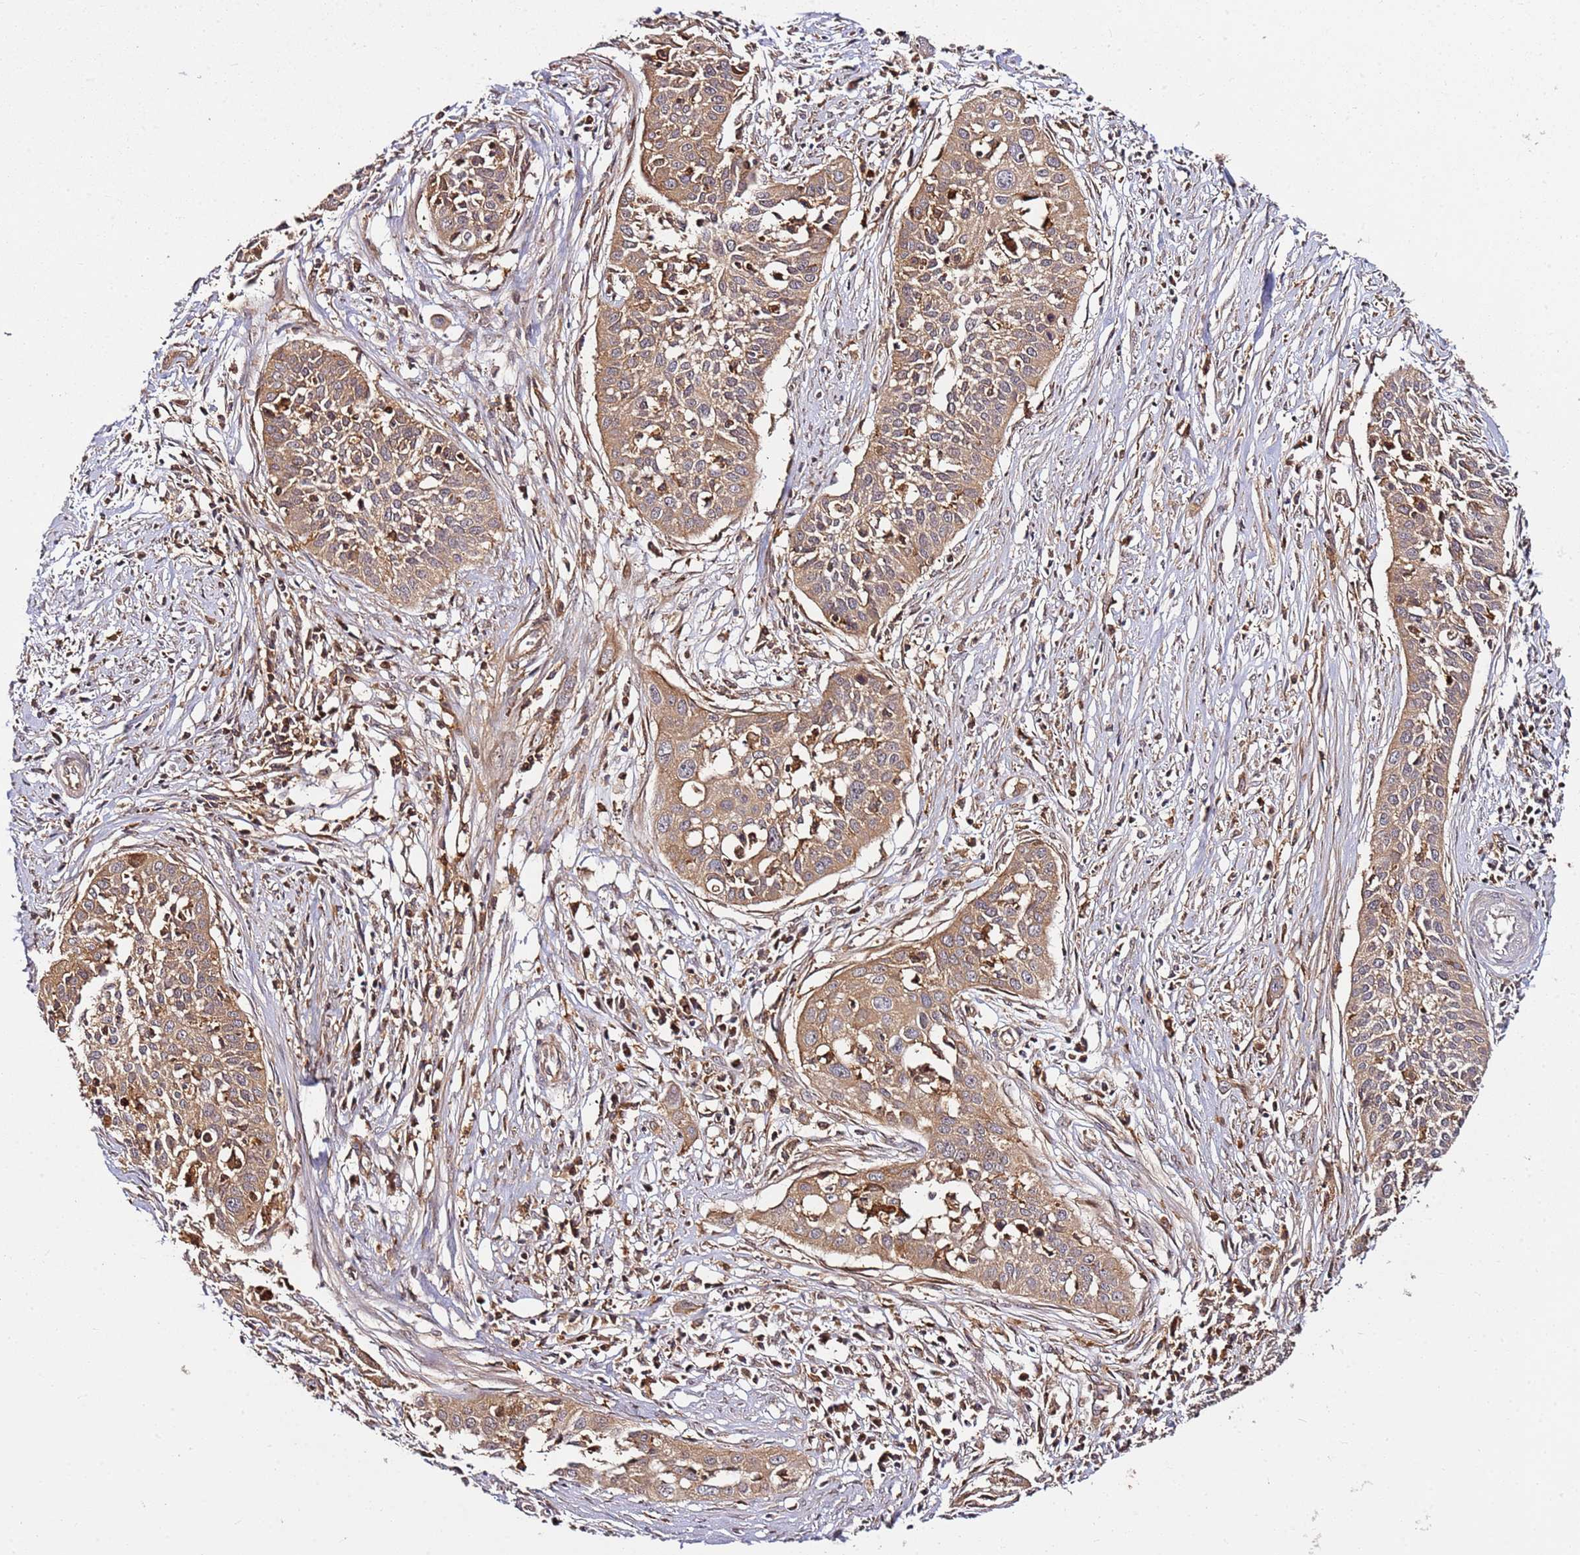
{"staining": {"intensity": "moderate", "quantity": ">75%", "location": "cytoplasmic/membranous"}, "tissue": "cervical cancer", "cell_type": "Tumor cells", "image_type": "cancer", "snomed": [{"axis": "morphology", "description": "Squamous cell carcinoma, NOS"}, {"axis": "topography", "description": "Cervix"}], "caption": "Protein expression analysis of human cervical cancer reveals moderate cytoplasmic/membranous positivity in about >75% of tumor cells. (IHC, brightfield microscopy, high magnification).", "gene": "PRMT7", "patient": {"sex": "female", "age": 34}}